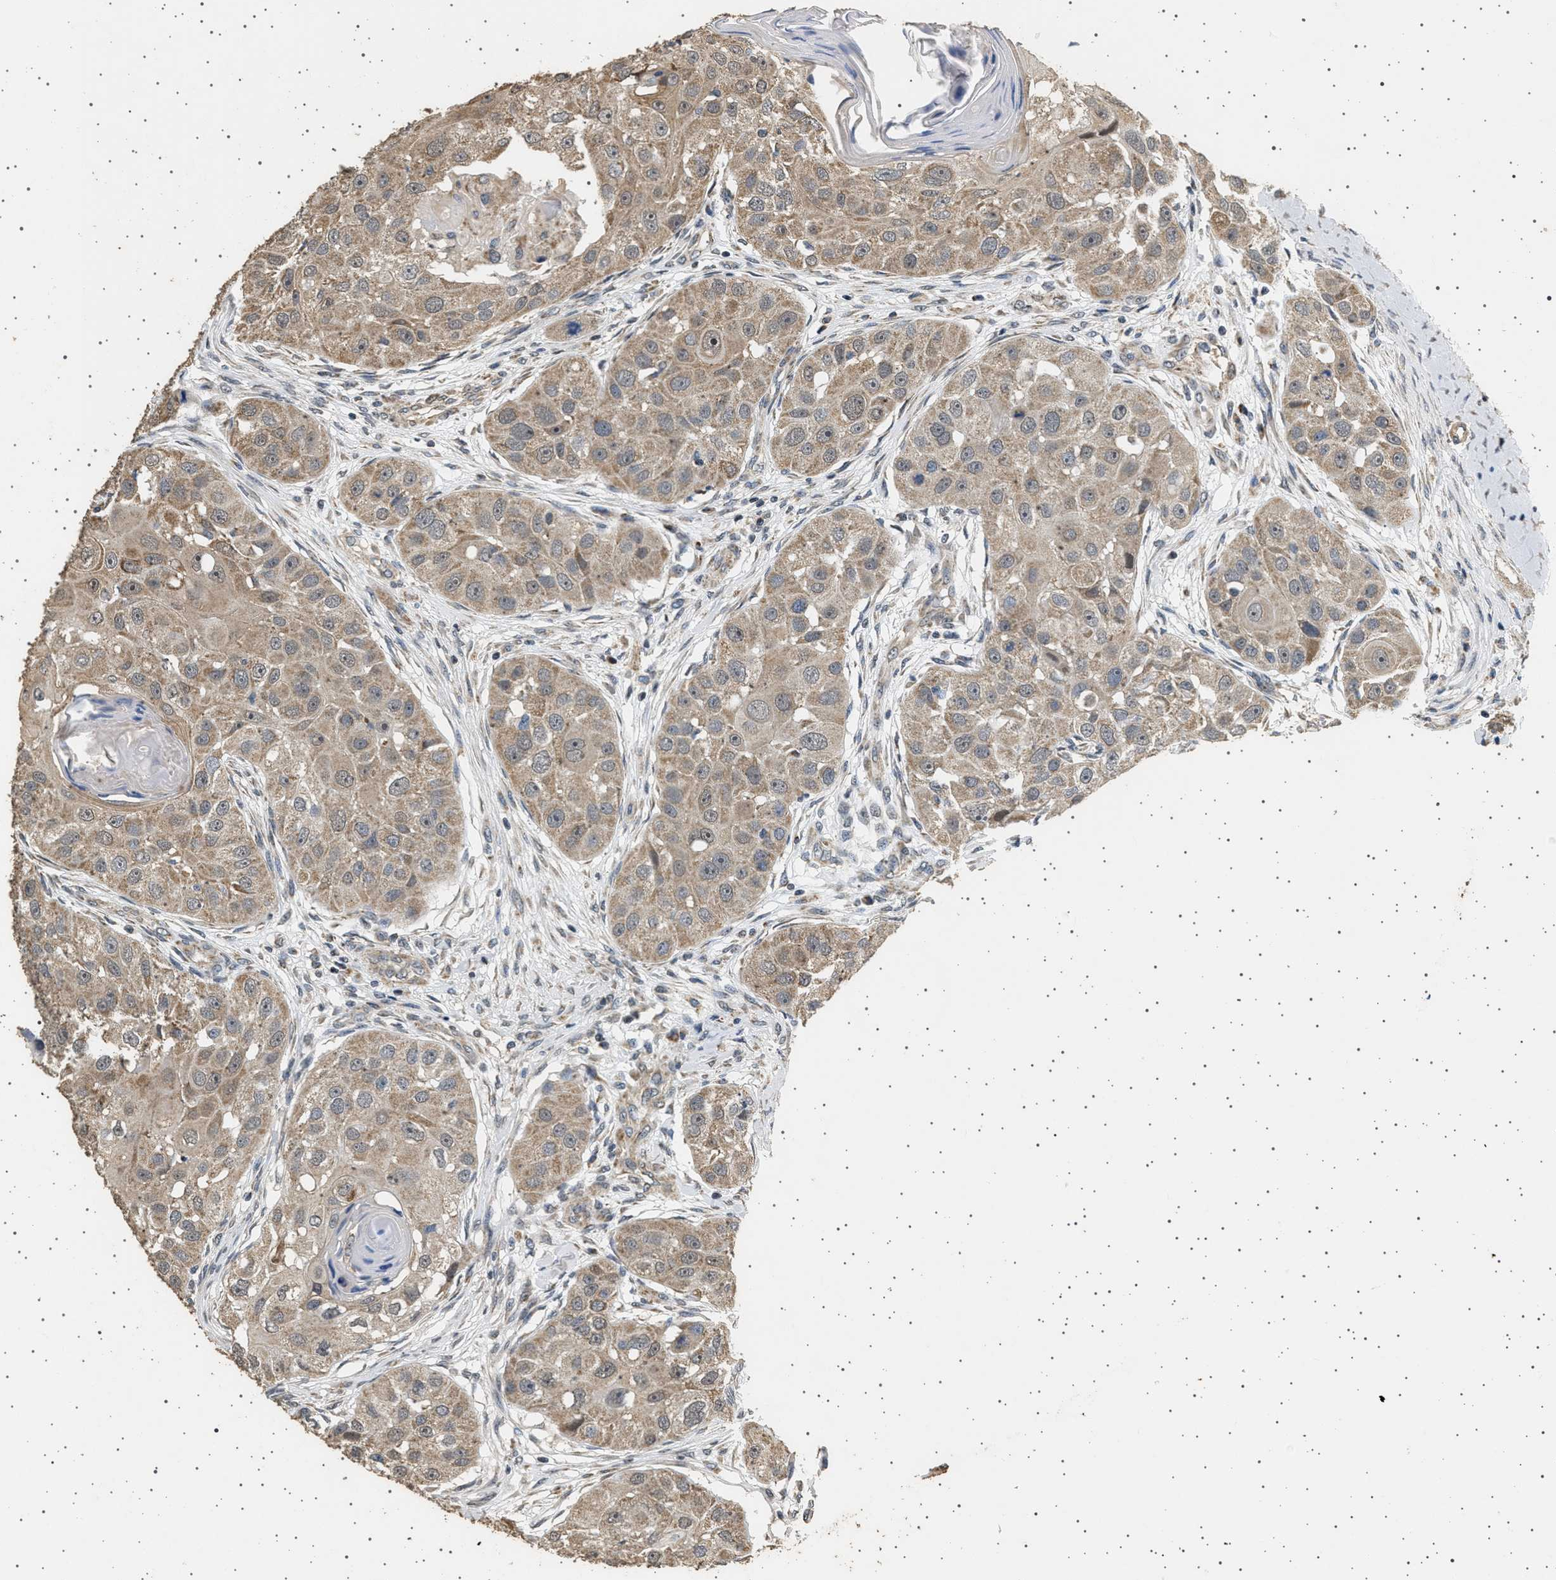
{"staining": {"intensity": "moderate", "quantity": ">75%", "location": "cytoplasmic/membranous"}, "tissue": "head and neck cancer", "cell_type": "Tumor cells", "image_type": "cancer", "snomed": [{"axis": "morphology", "description": "Normal tissue, NOS"}, {"axis": "morphology", "description": "Squamous cell carcinoma, NOS"}, {"axis": "topography", "description": "Skeletal muscle"}, {"axis": "topography", "description": "Head-Neck"}], "caption": "Tumor cells demonstrate medium levels of moderate cytoplasmic/membranous expression in approximately >75% of cells in human head and neck cancer (squamous cell carcinoma).", "gene": "KCNA4", "patient": {"sex": "male", "age": 51}}